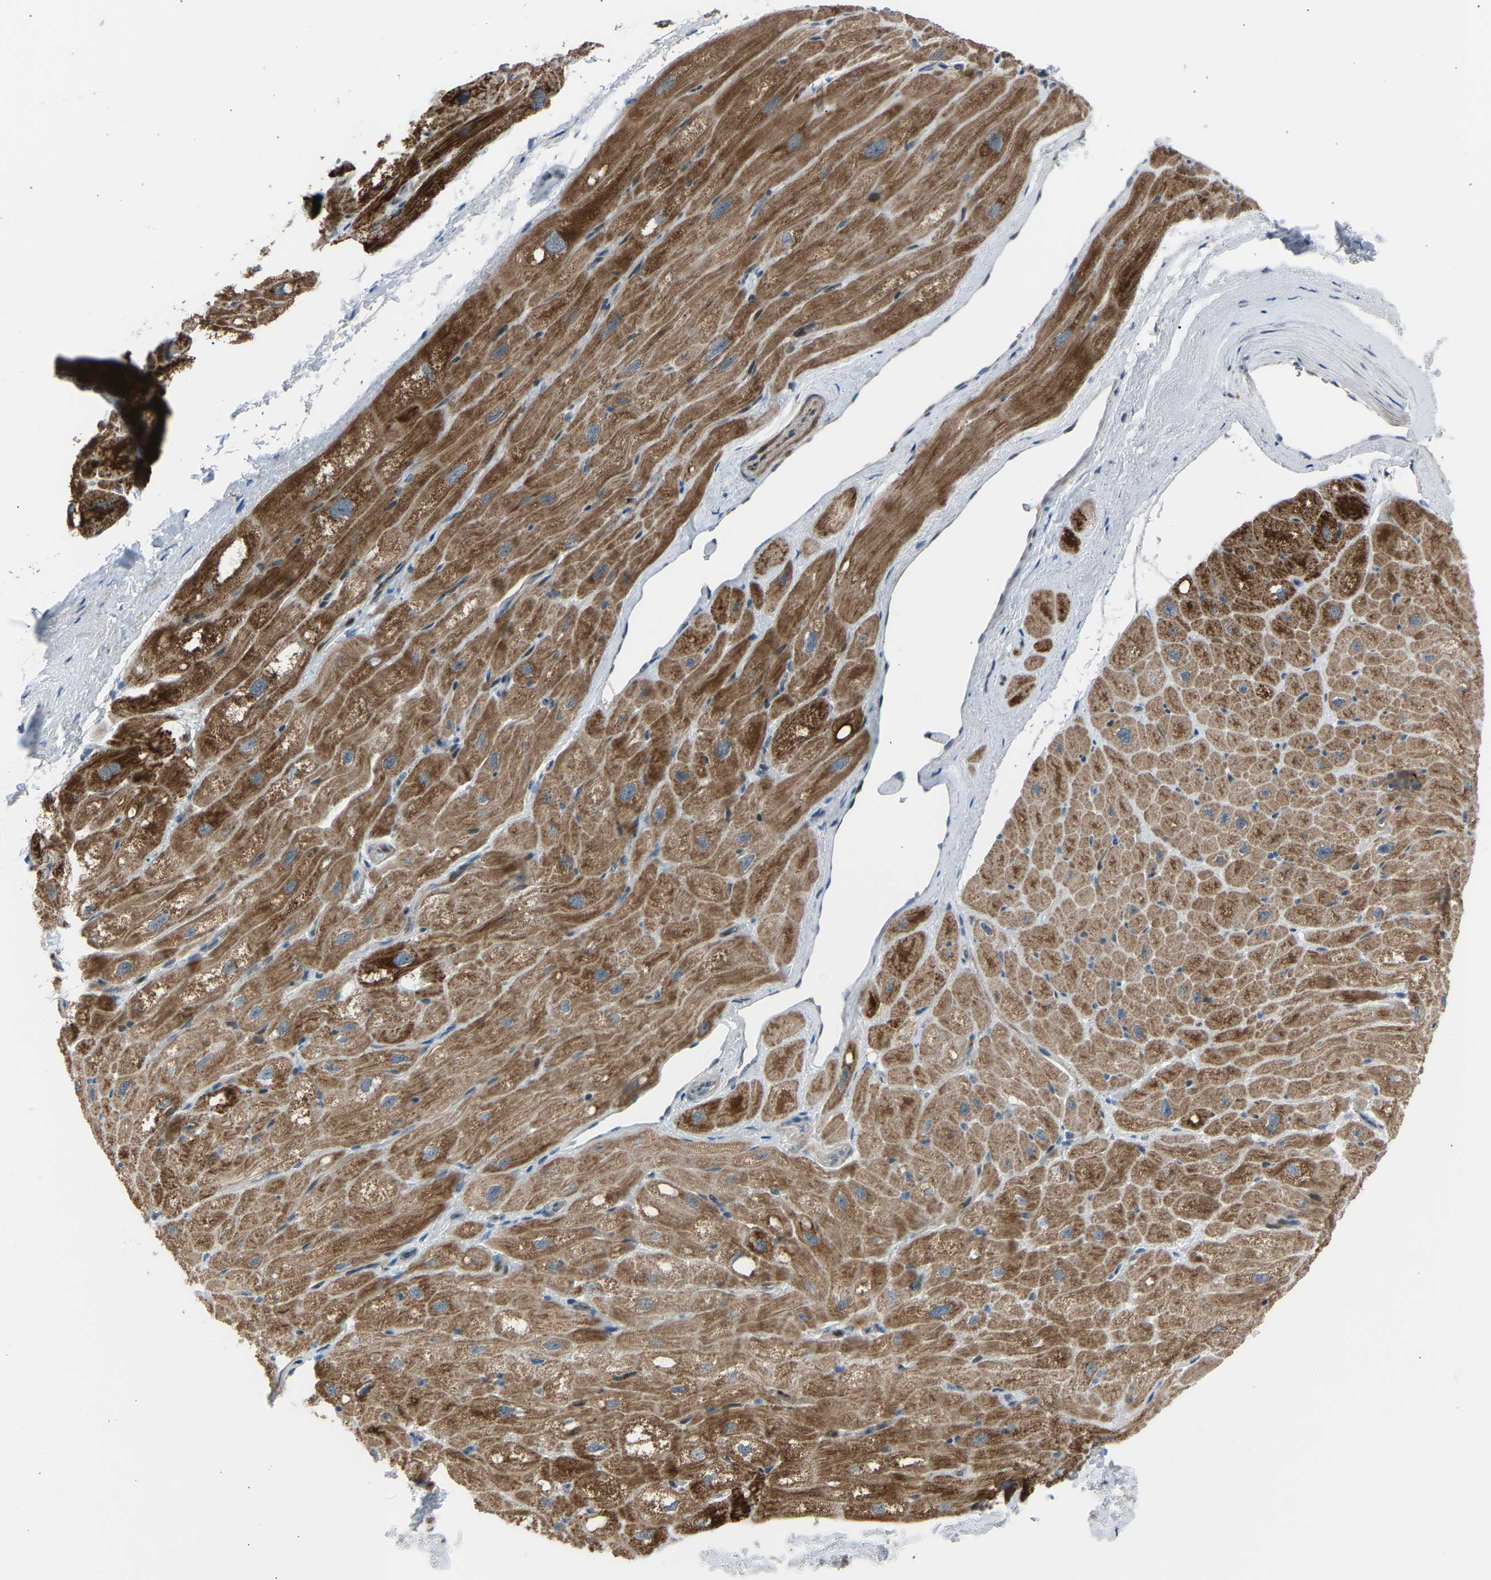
{"staining": {"intensity": "moderate", "quantity": ">75%", "location": "cytoplasmic/membranous"}, "tissue": "heart muscle", "cell_type": "Cardiomyocytes", "image_type": "normal", "snomed": [{"axis": "morphology", "description": "Normal tissue, NOS"}, {"axis": "topography", "description": "Heart"}], "caption": "A micrograph showing moderate cytoplasmic/membranous staining in approximately >75% of cardiomyocytes in normal heart muscle, as visualized by brown immunohistochemical staining.", "gene": "VPS41", "patient": {"sex": "male", "age": 49}}